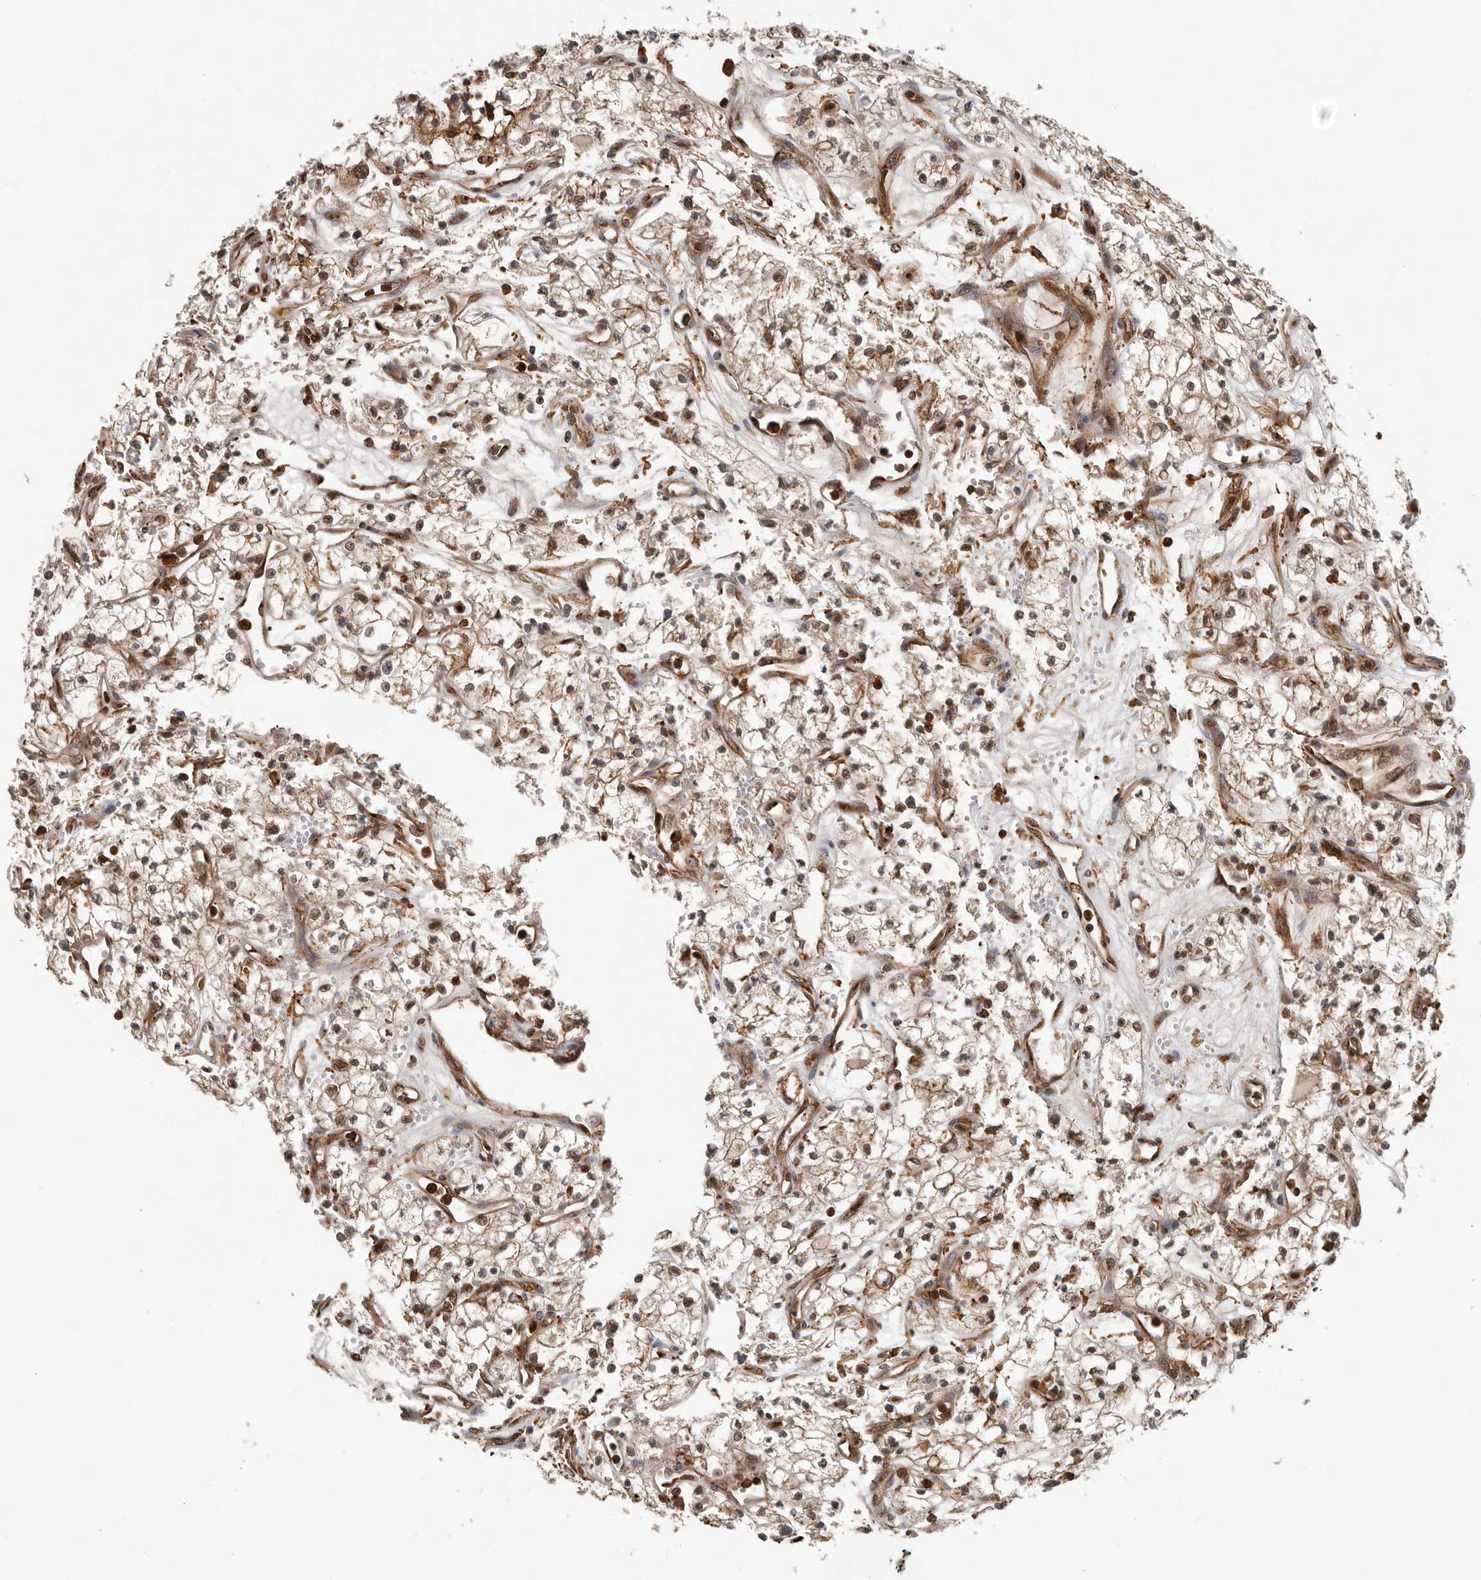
{"staining": {"intensity": "moderate", "quantity": ">75%", "location": "cytoplasmic/membranous,nuclear"}, "tissue": "renal cancer", "cell_type": "Tumor cells", "image_type": "cancer", "snomed": [{"axis": "morphology", "description": "Adenocarcinoma, NOS"}, {"axis": "topography", "description": "Kidney"}], "caption": "Tumor cells show medium levels of moderate cytoplasmic/membranous and nuclear expression in about >75% of cells in renal adenocarcinoma. The staining was performed using DAB (3,3'-diaminobenzidine), with brown indicating positive protein expression. Nuclei are stained blue with hematoxylin.", "gene": "RNF157", "patient": {"sex": "male", "age": 59}}